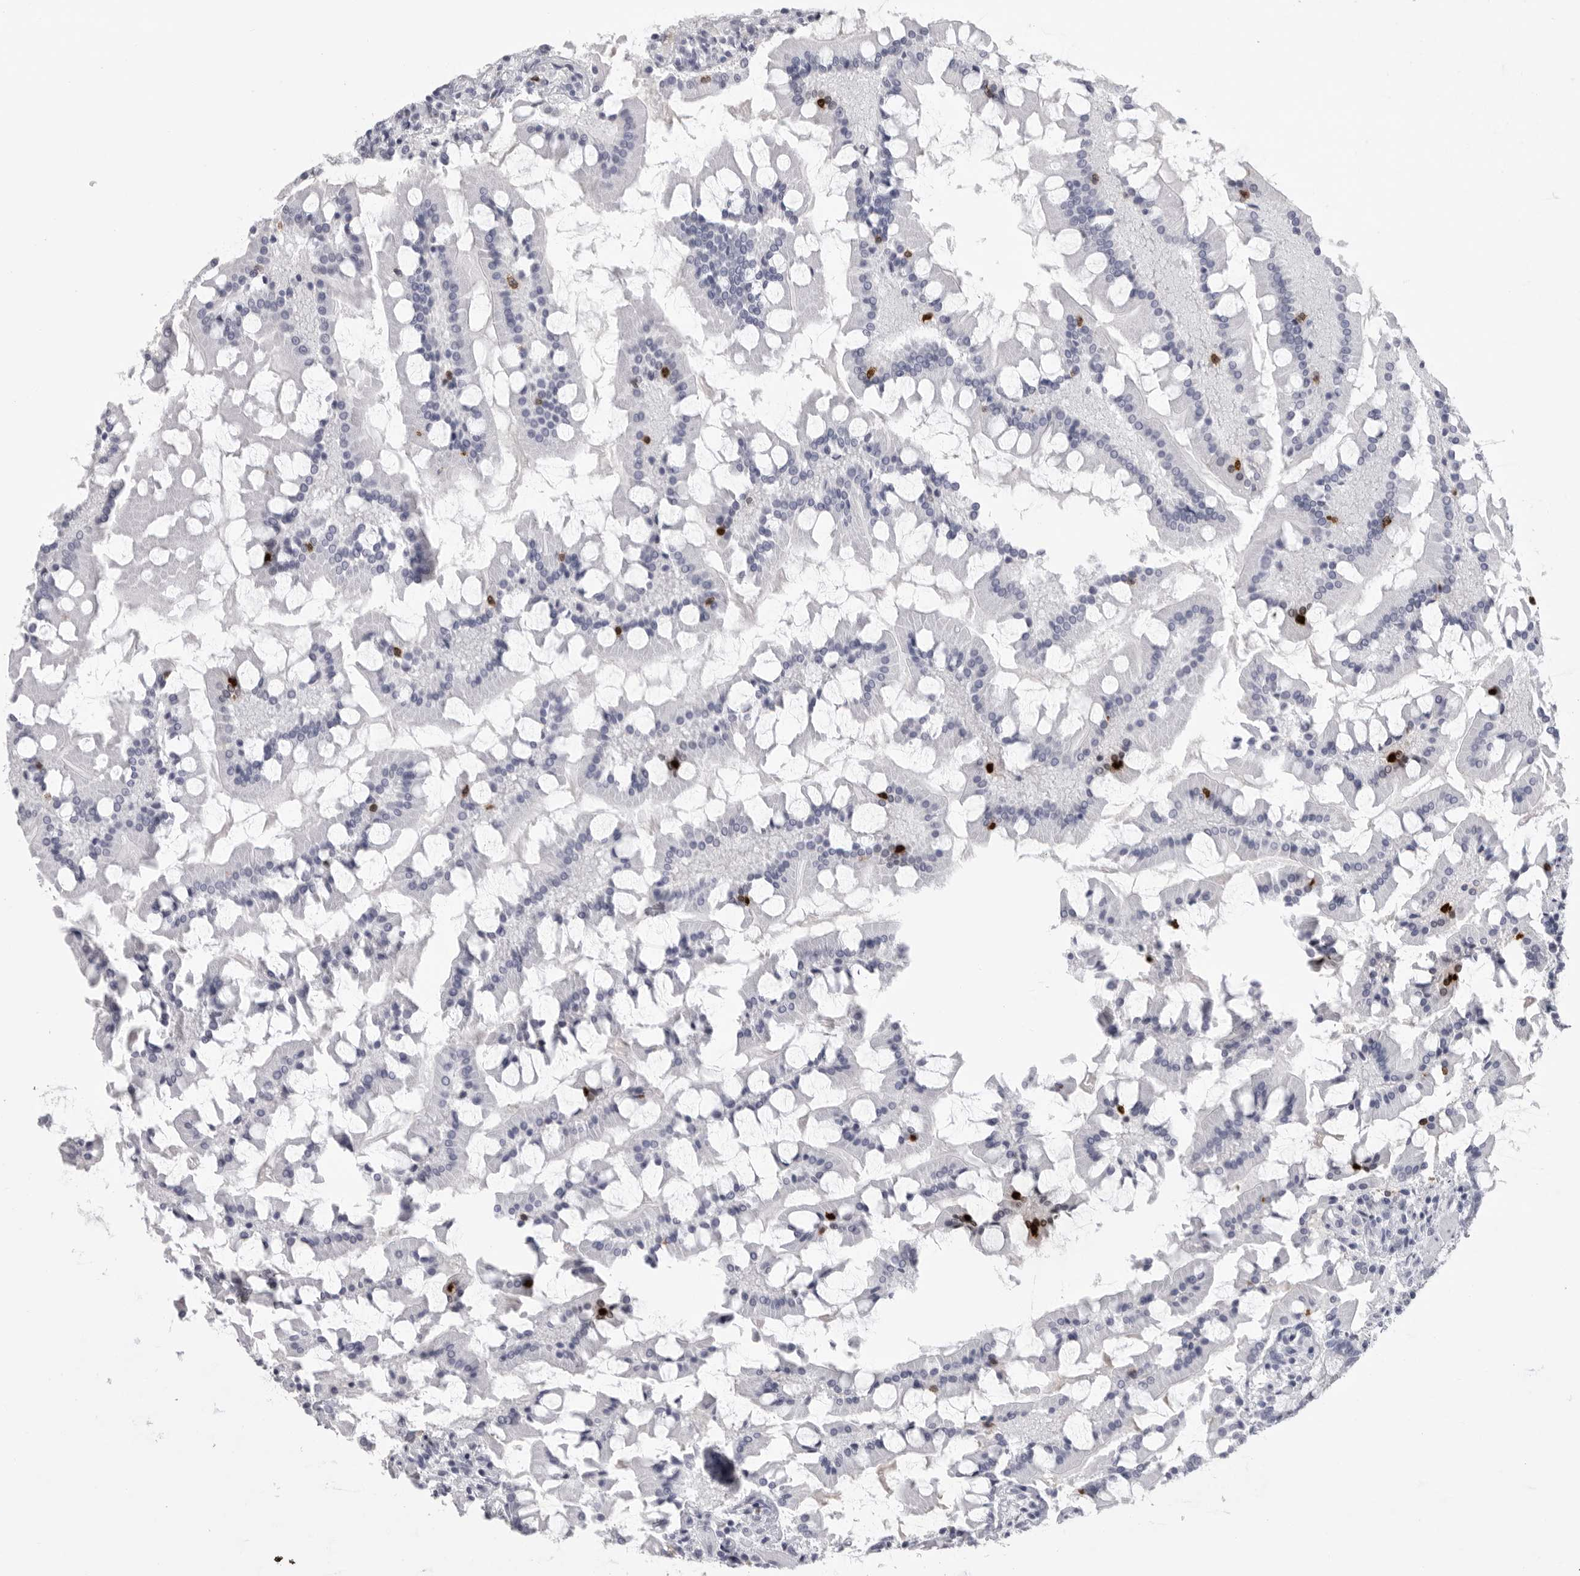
{"staining": {"intensity": "negative", "quantity": "none", "location": "none"}, "tissue": "small intestine", "cell_type": "Glandular cells", "image_type": "normal", "snomed": [{"axis": "morphology", "description": "Normal tissue, NOS"}, {"axis": "topography", "description": "Small intestine"}], "caption": "Human small intestine stained for a protein using IHC shows no positivity in glandular cells.", "gene": "GNLY", "patient": {"sex": "male", "age": 41}}